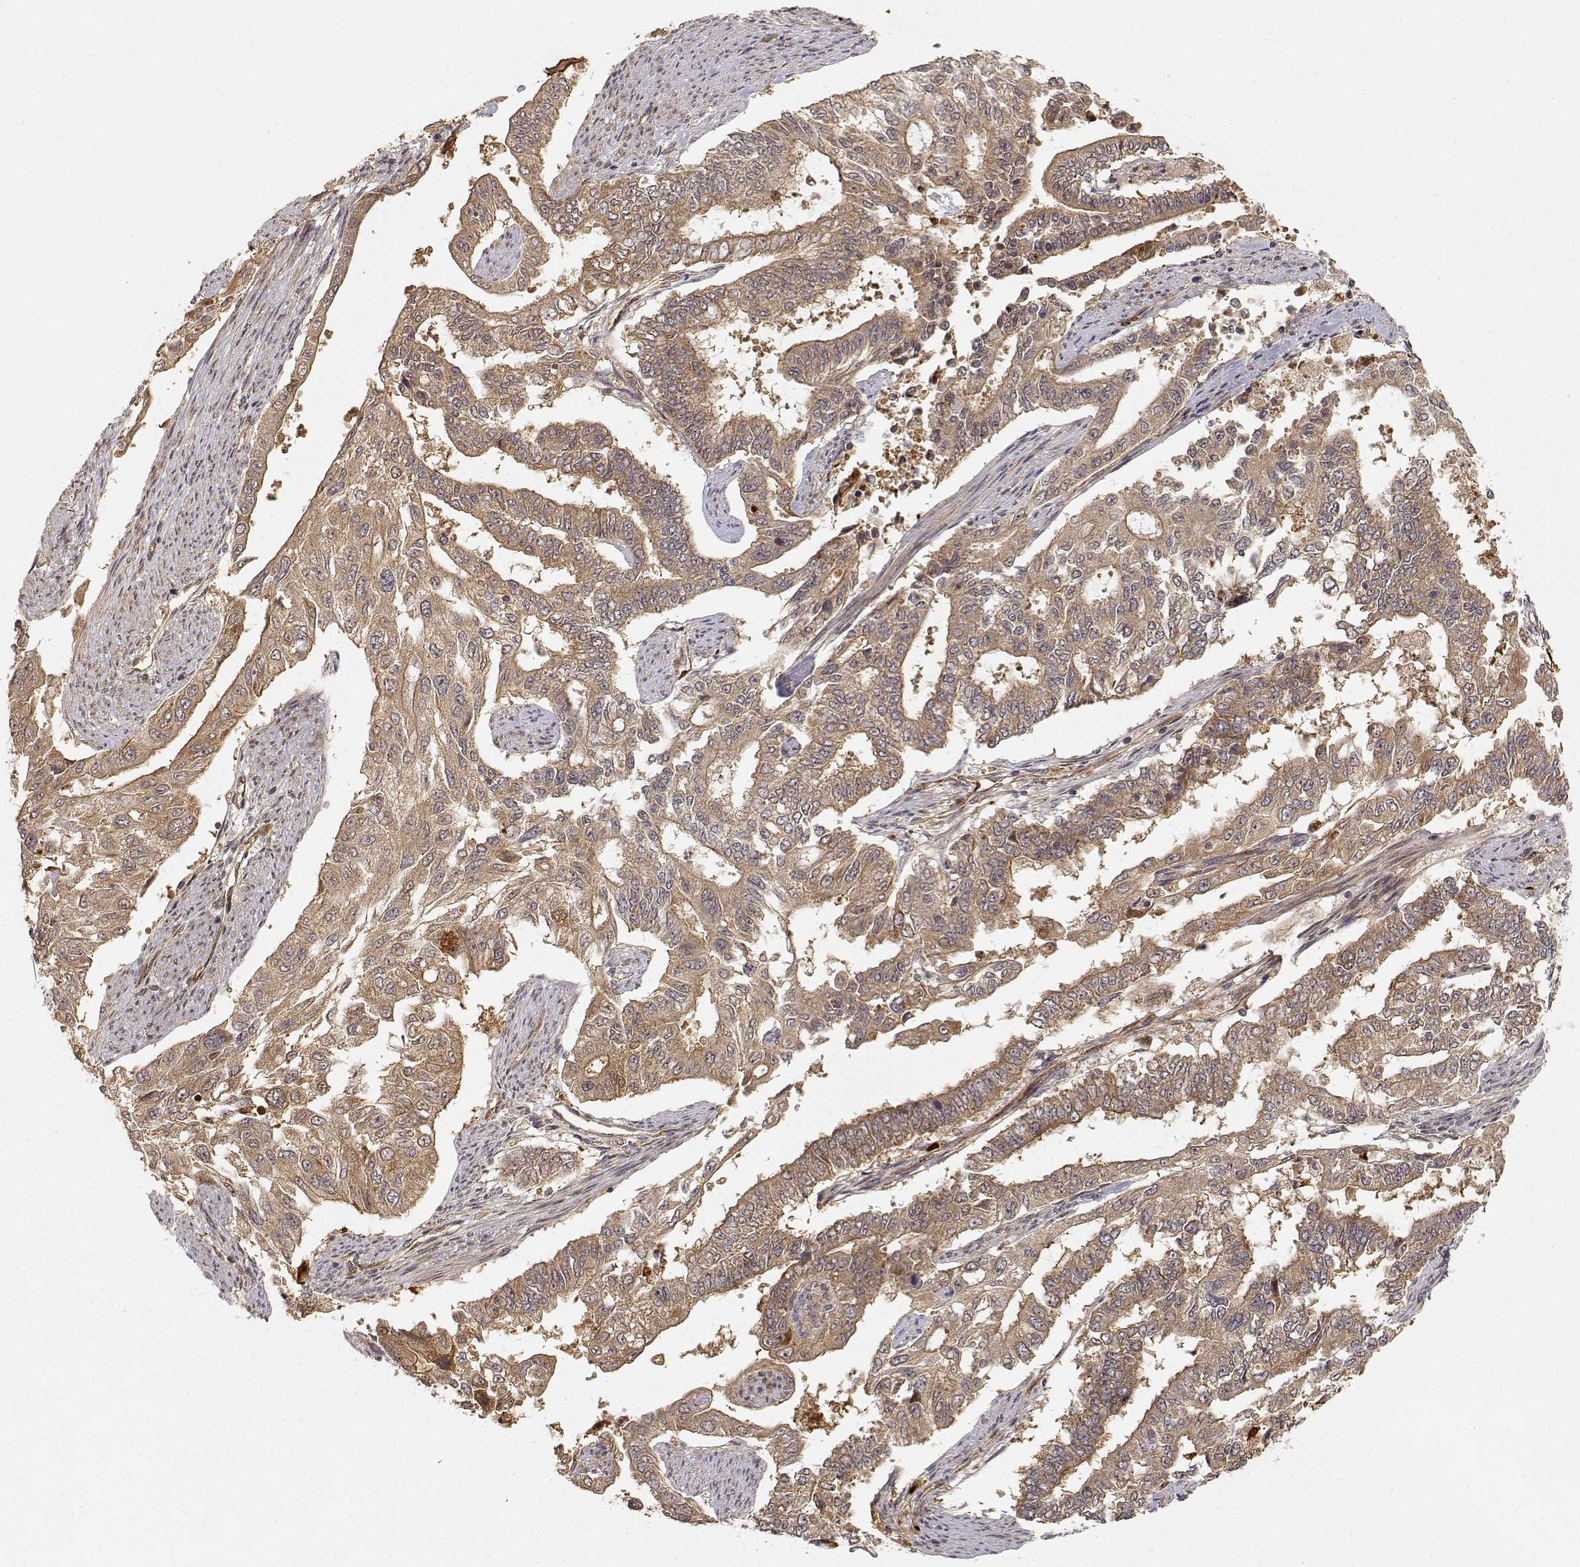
{"staining": {"intensity": "moderate", "quantity": ">75%", "location": "cytoplasmic/membranous"}, "tissue": "endometrial cancer", "cell_type": "Tumor cells", "image_type": "cancer", "snomed": [{"axis": "morphology", "description": "Adenocarcinoma, NOS"}, {"axis": "topography", "description": "Uterus"}], "caption": "Immunohistochemical staining of human endometrial adenocarcinoma demonstrates moderate cytoplasmic/membranous protein expression in about >75% of tumor cells.", "gene": "CDK5RAP2", "patient": {"sex": "female", "age": 59}}